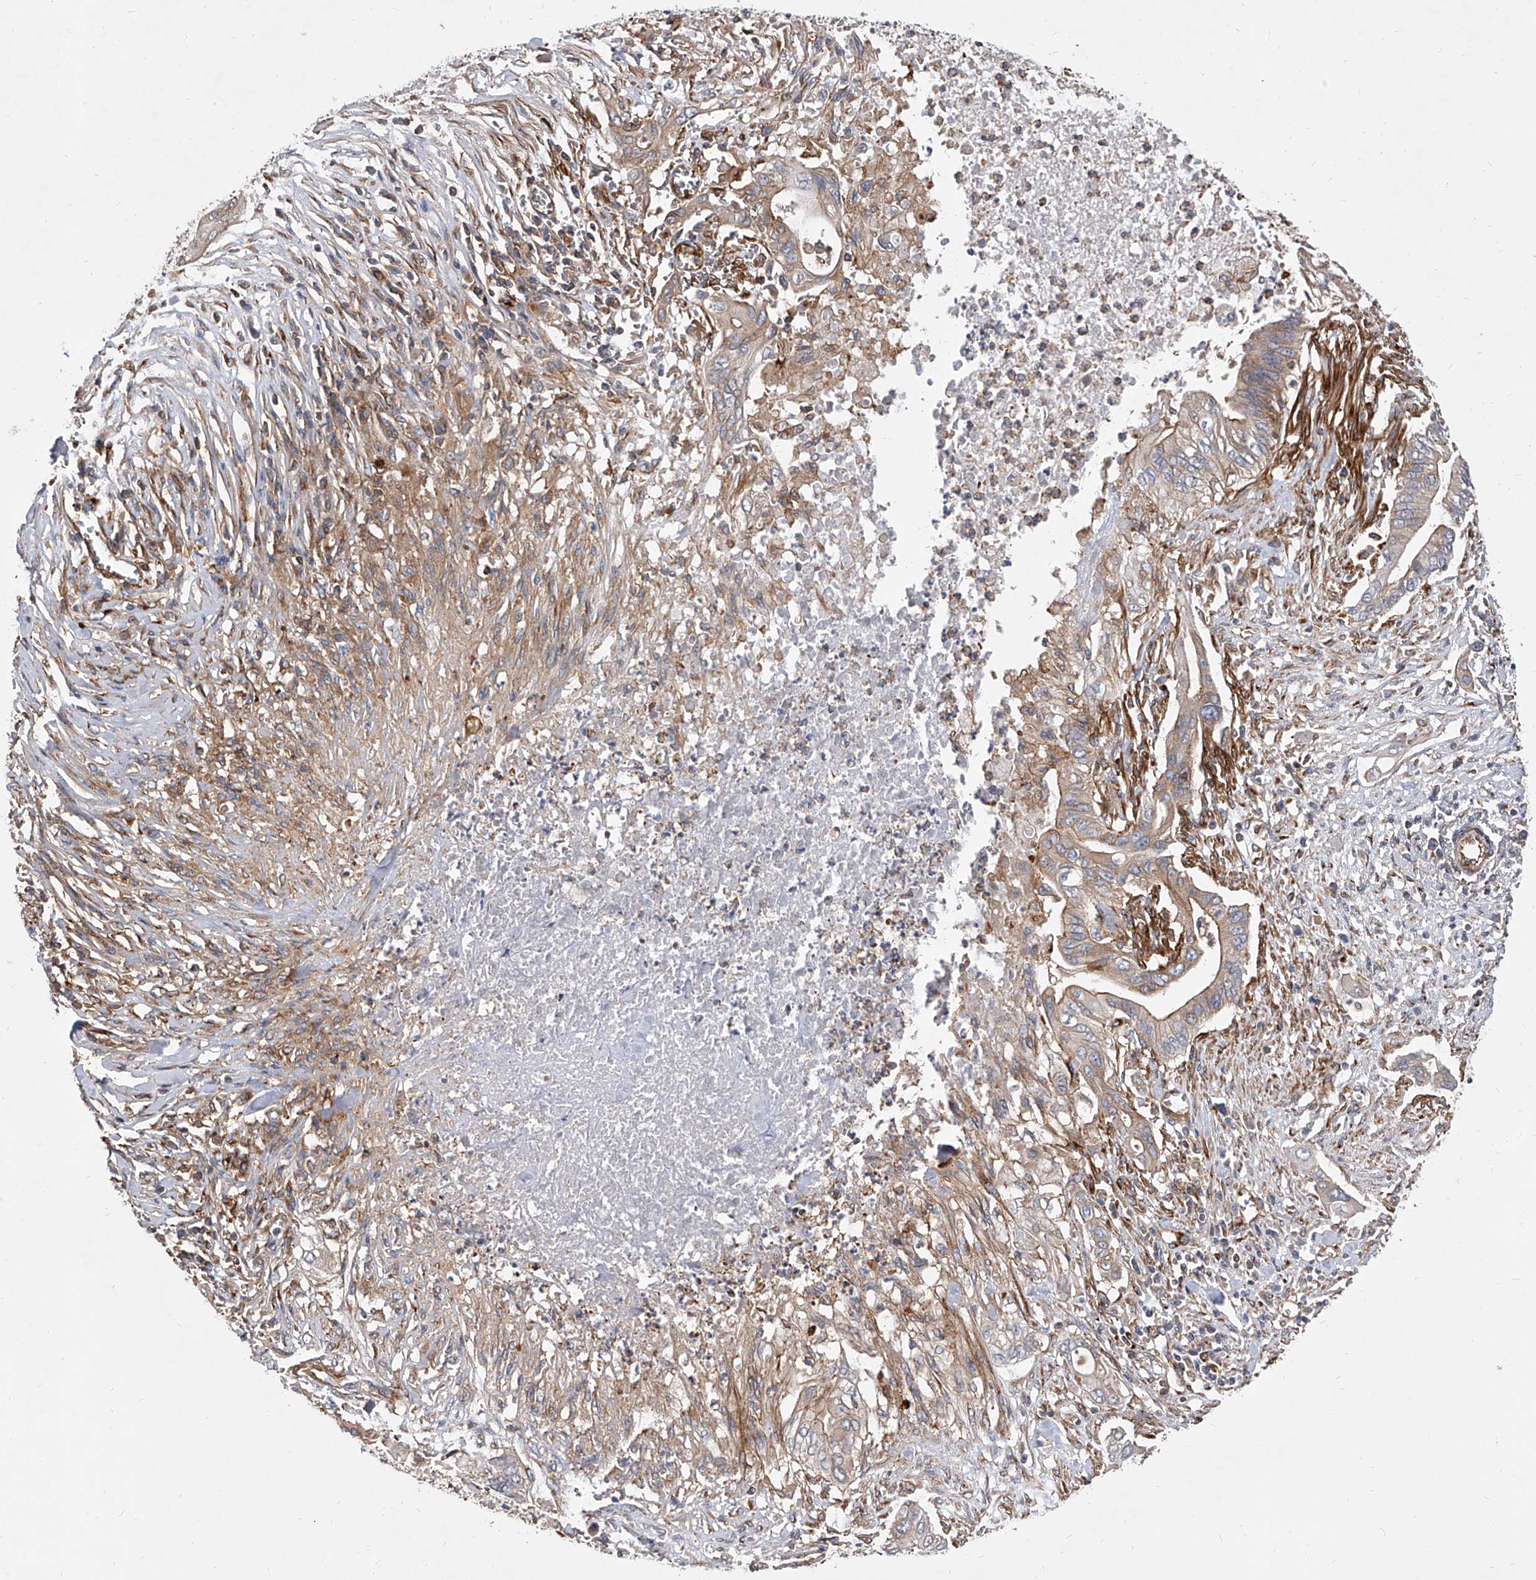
{"staining": {"intensity": "weak", "quantity": ">75%", "location": "cytoplasmic/membranous"}, "tissue": "pancreatic cancer", "cell_type": "Tumor cells", "image_type": "cancer", "snomed": [{"axis": "morphology", "description": "Adenocarcinoma, NOS"}, {"axis": "topography", "description": "Pancreas"}], "caption": "A brown stain labels weak cytoplasmic/membranous expression of a protein in human pancreatic cancer (adenocarcinoma) tumor cells.", "gene": "PISD", "patient": {"sex": "male", "age": 58}}